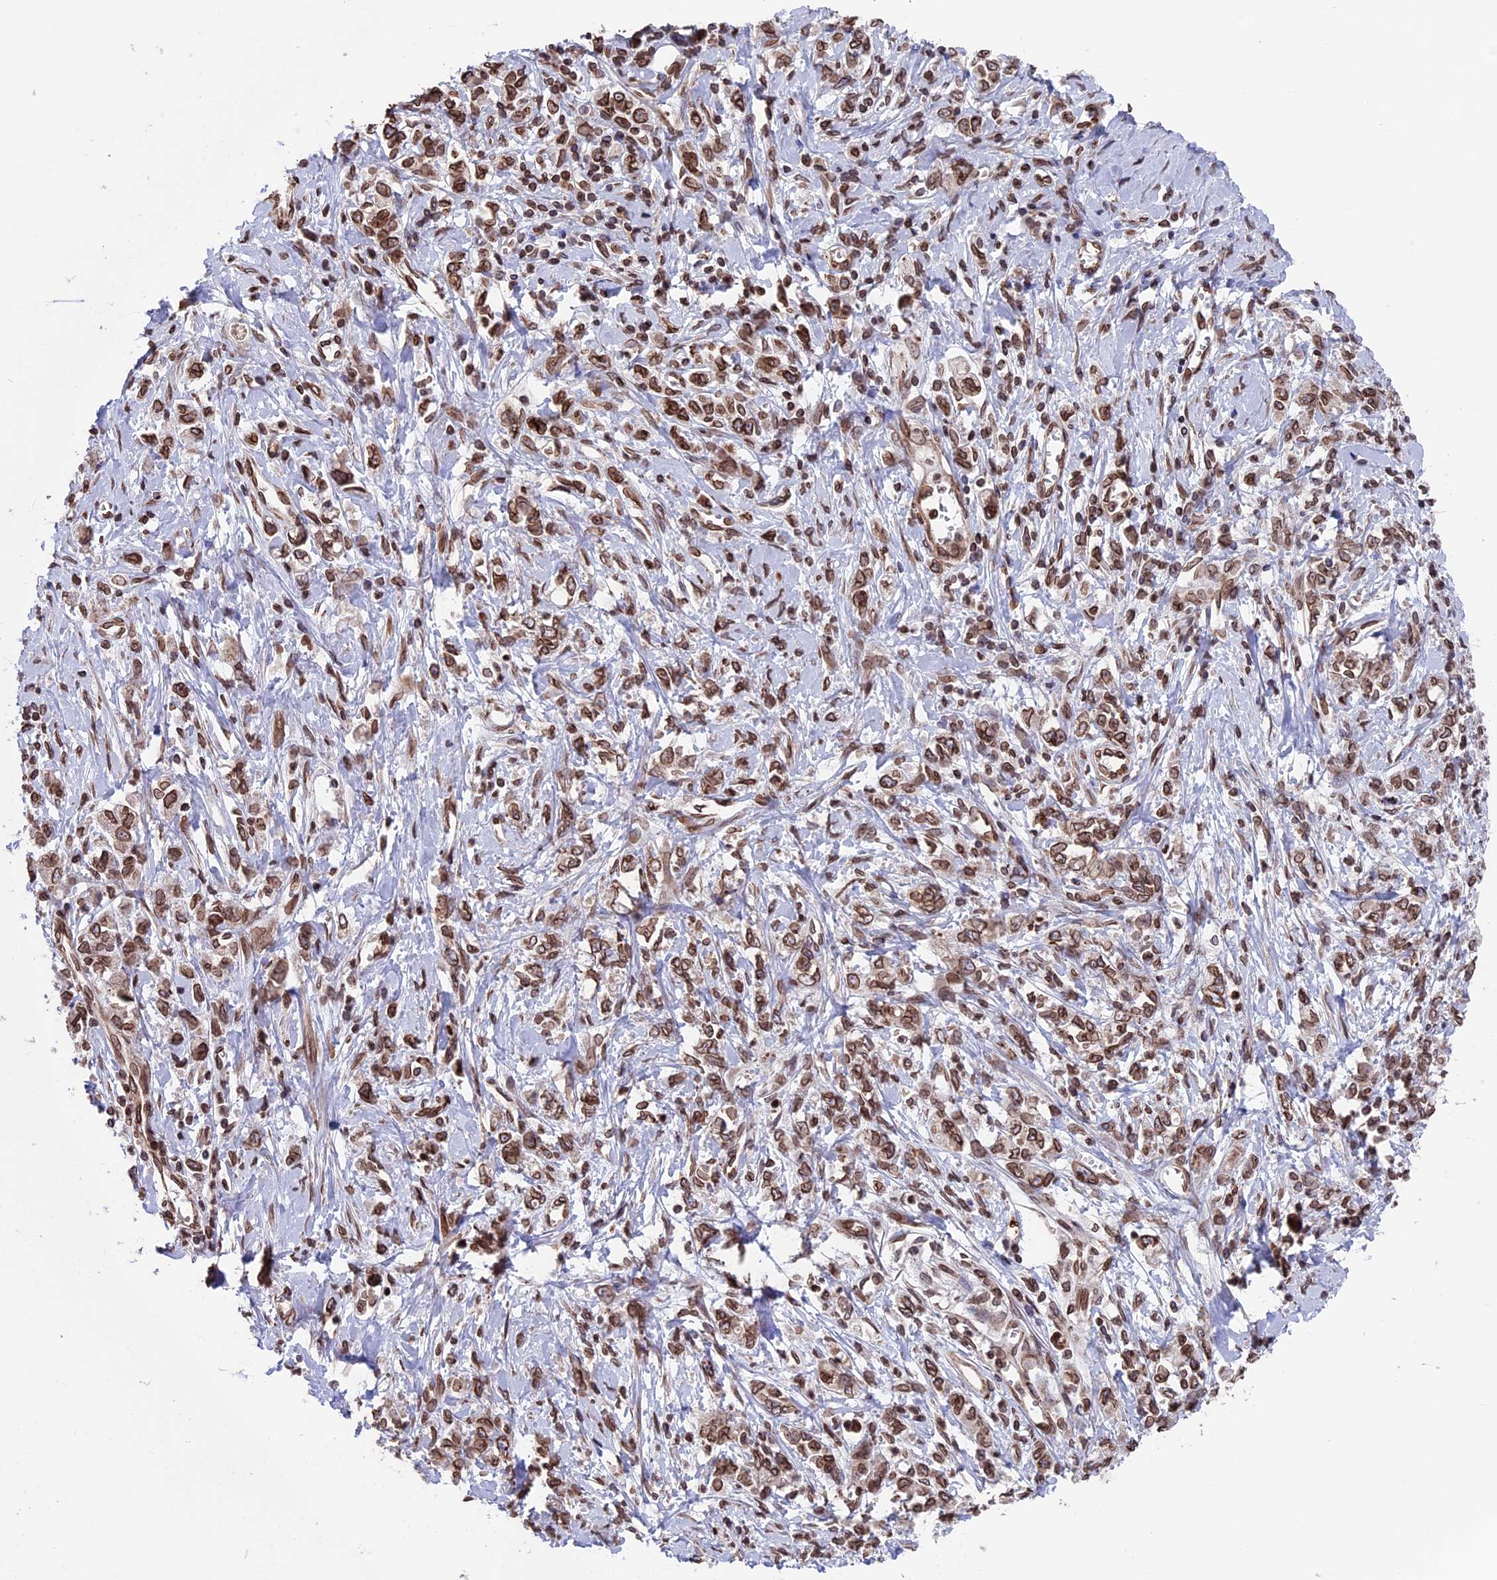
{"staining": {"intensity": "moderate", "quantity": ">75%", "location": "cytoplasmic/membranous,nuclear"}, "tissue": "stomach cancer", "cell_type": "Tumor cells", "image_type": "cancer", "snomed": [{"axis": "morphology", "description": "Adenocarcinoma, NOS"}, {"axis": "topography", "description": "Stomach"}], "caption": "Immunohistochemistry (IHC) (DAB (3,3'-diaminobenzidine)) staining of stomach cancer (adenocarcinoma) demonstrates moderate cytoplasmic/membranous and nuclear protein staining in about >75% of tumor cells.", "gene": "PTCHD4", "patient": {"sex": "female", "age": 76}}